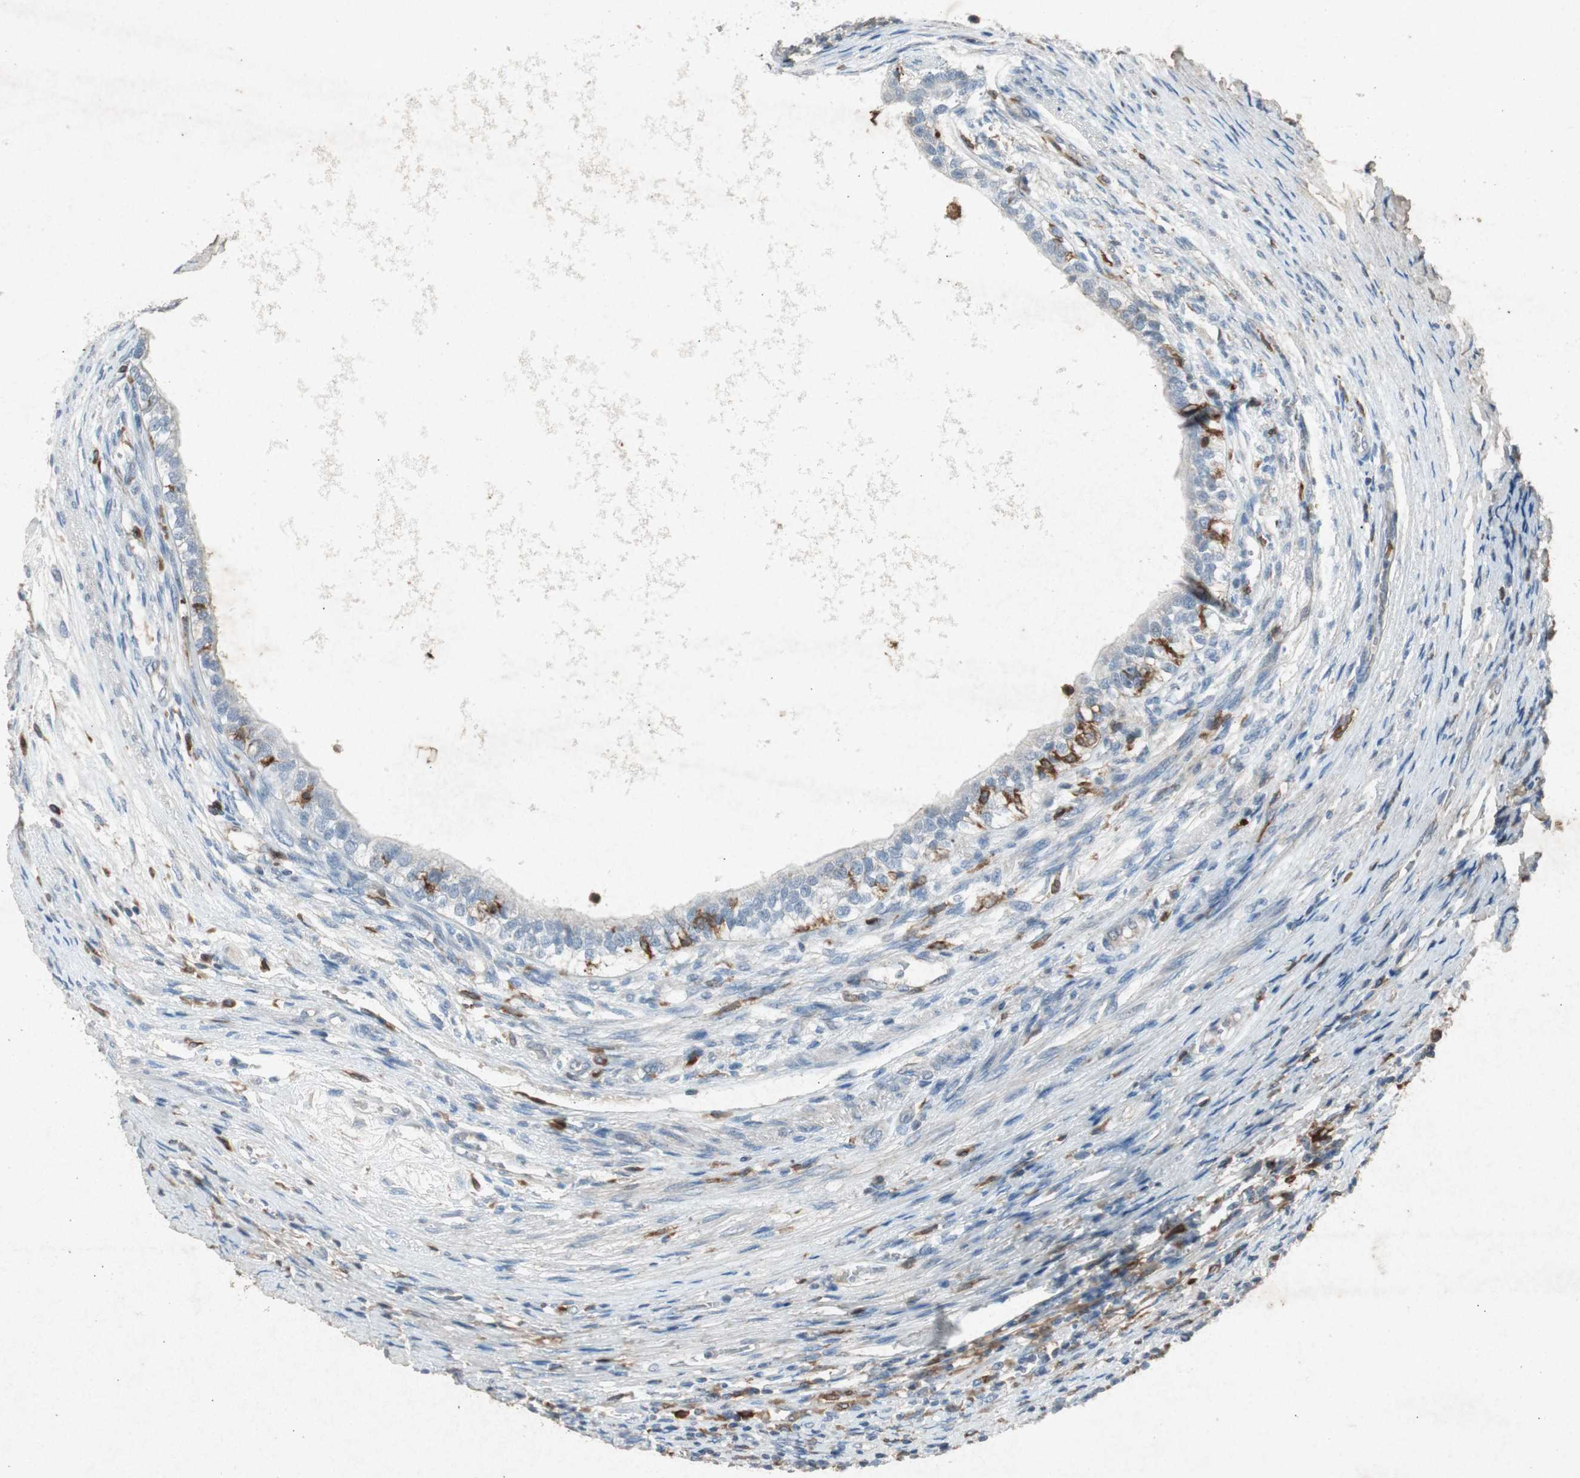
{"staining": {"intensity": "negative", "quantity": "none", "location": "none"}, "tissue": "testis cancer", "cell_type": "Tumor cells", "image_type": "cancer", "snomed": [{"axis": "morphology", "description": "Carcinoma, Embryonal, NOS"}, {"axis": "topography", "description": "Testis"}], "caption": "There is no significant staining in tumor cells of testis embryonal carcinoma.", "gene": "TYROBP", "patient": {"sex": "male", "age": 26}}